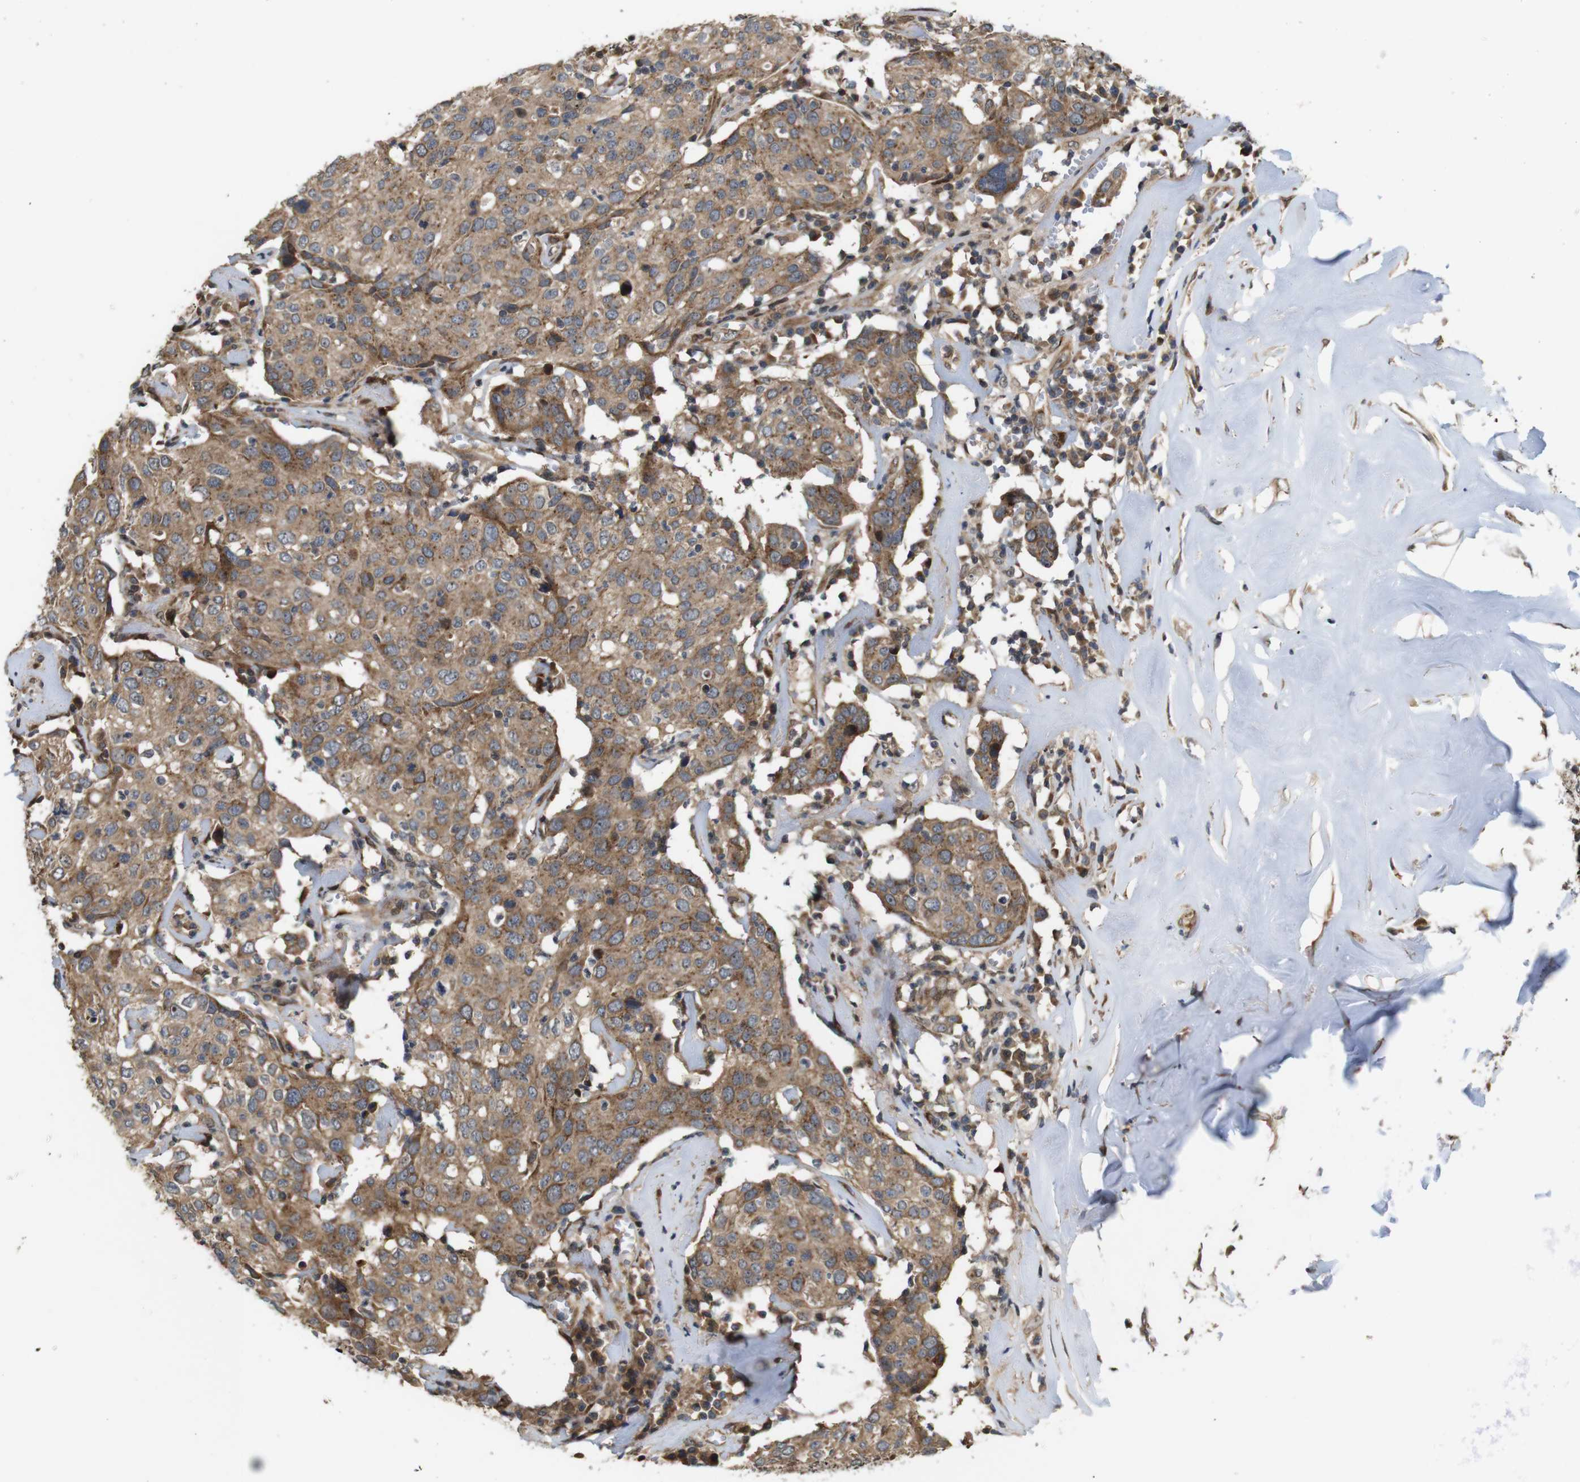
{"staining": {"intensity": "moderate", "quantity": ">75%", "location": "cytoplasmic/membranous"}, "tissue": "head and neck cancer", "cell_type": "Tumor cells", "image_type": "cancer", "snomed": [{"axis": "morphology", "description": "Adenocarcinoma, NOS"}, {"axis": "topography", "description": "Salivary gland"}, {"axis": "topography", "description": "Head-Neck"}], "caption": "Adenocarcinoma (head and neck) was stained to show a protein in brown. There is medium levels of moderate cytoplasmic/membranous expression in approximately >75% of tumor cells.", "gene": "EFCAB14", "patient": {"sex": "female", "age": 65}}